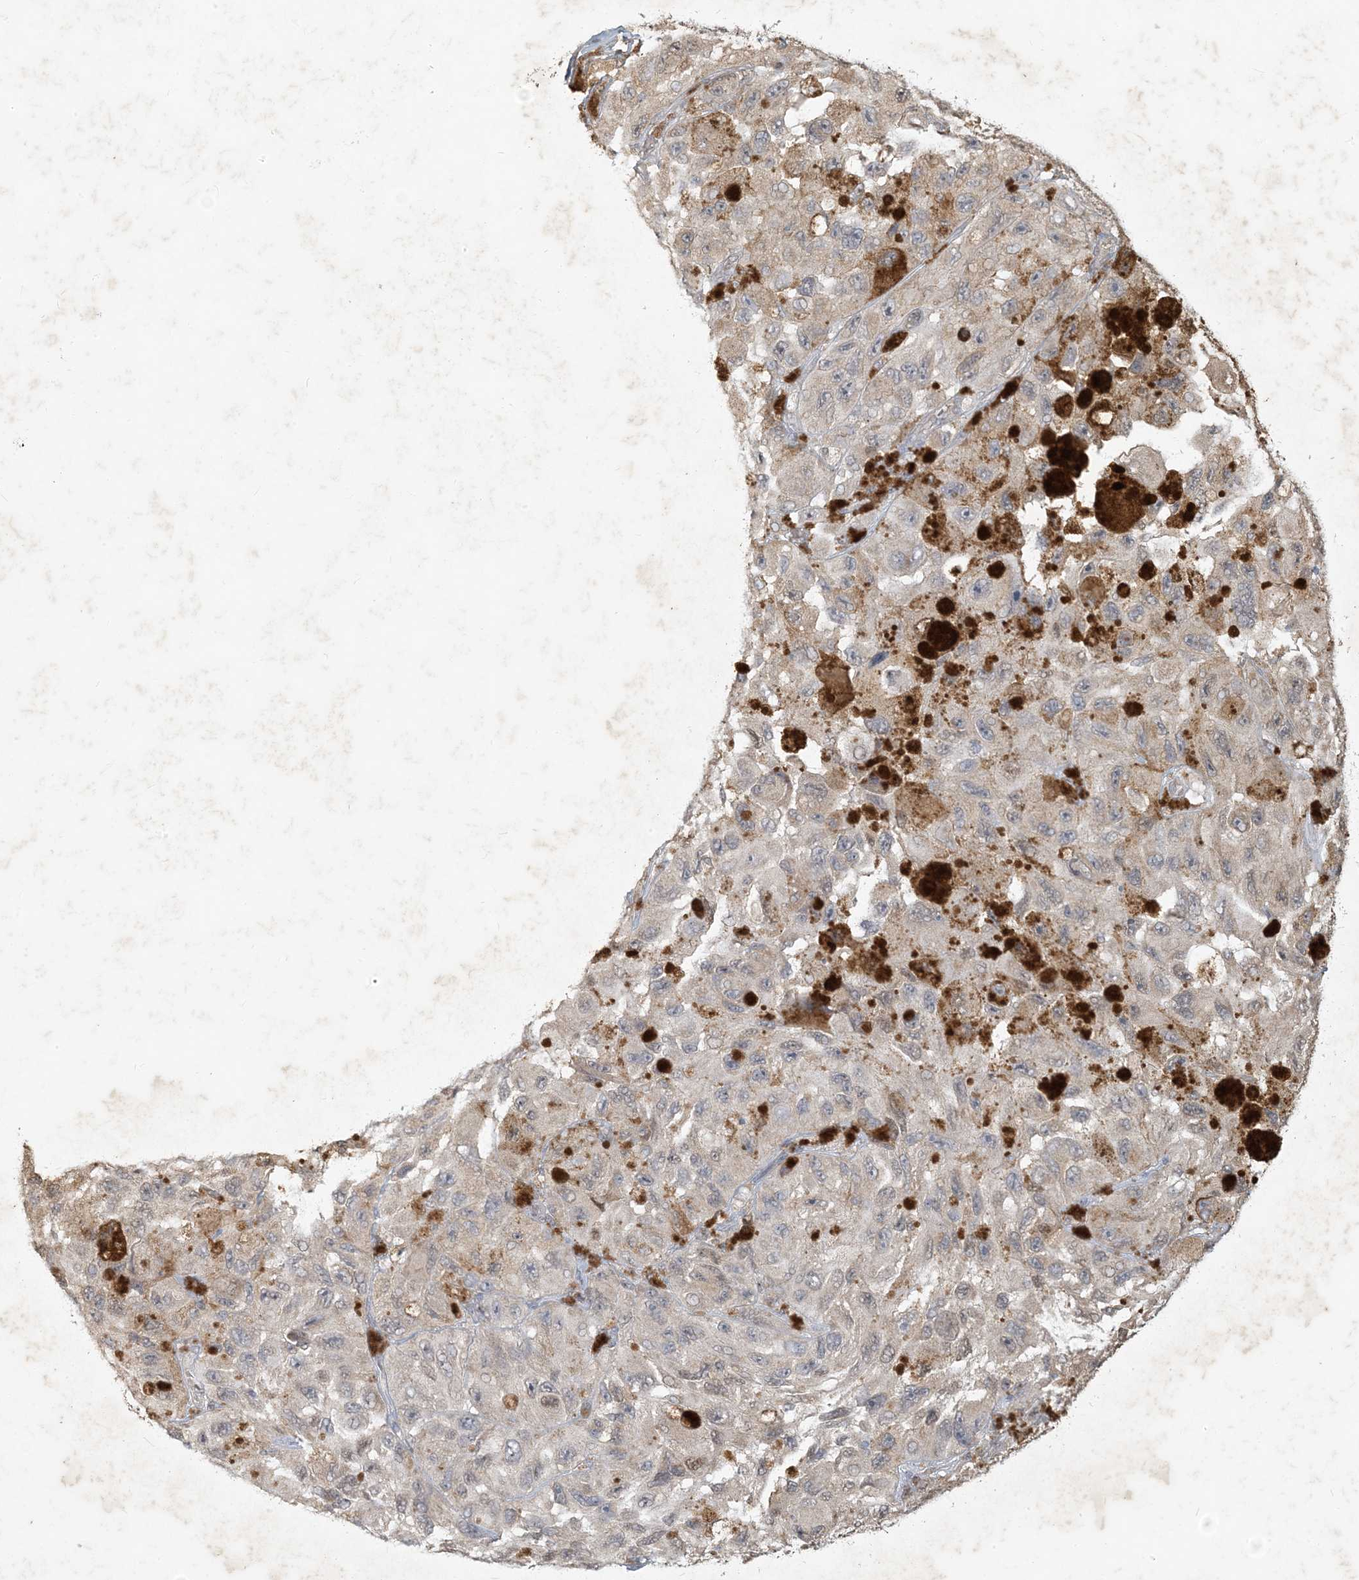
{"staining": {"intensity": "moderate", "quantity": "25%-75%", "location": "cytoplasmic/membranous"}, "tissue": "melanoma", "cell_type": "Tumor cells", "image_type": "cancer", "snomed": [{"axis": "morphology", "description": "Malignant melanoma, NOS"}, {"axis": "topography", "description": "Skin"}], "caption": "An image of human malignant melanoma stained for a protein exhibits moderate cytoplasmic/membranous brown staining in tumor cells.", "gene": "MCOLN1", "patient": {"sex": "female", "age": 73}}